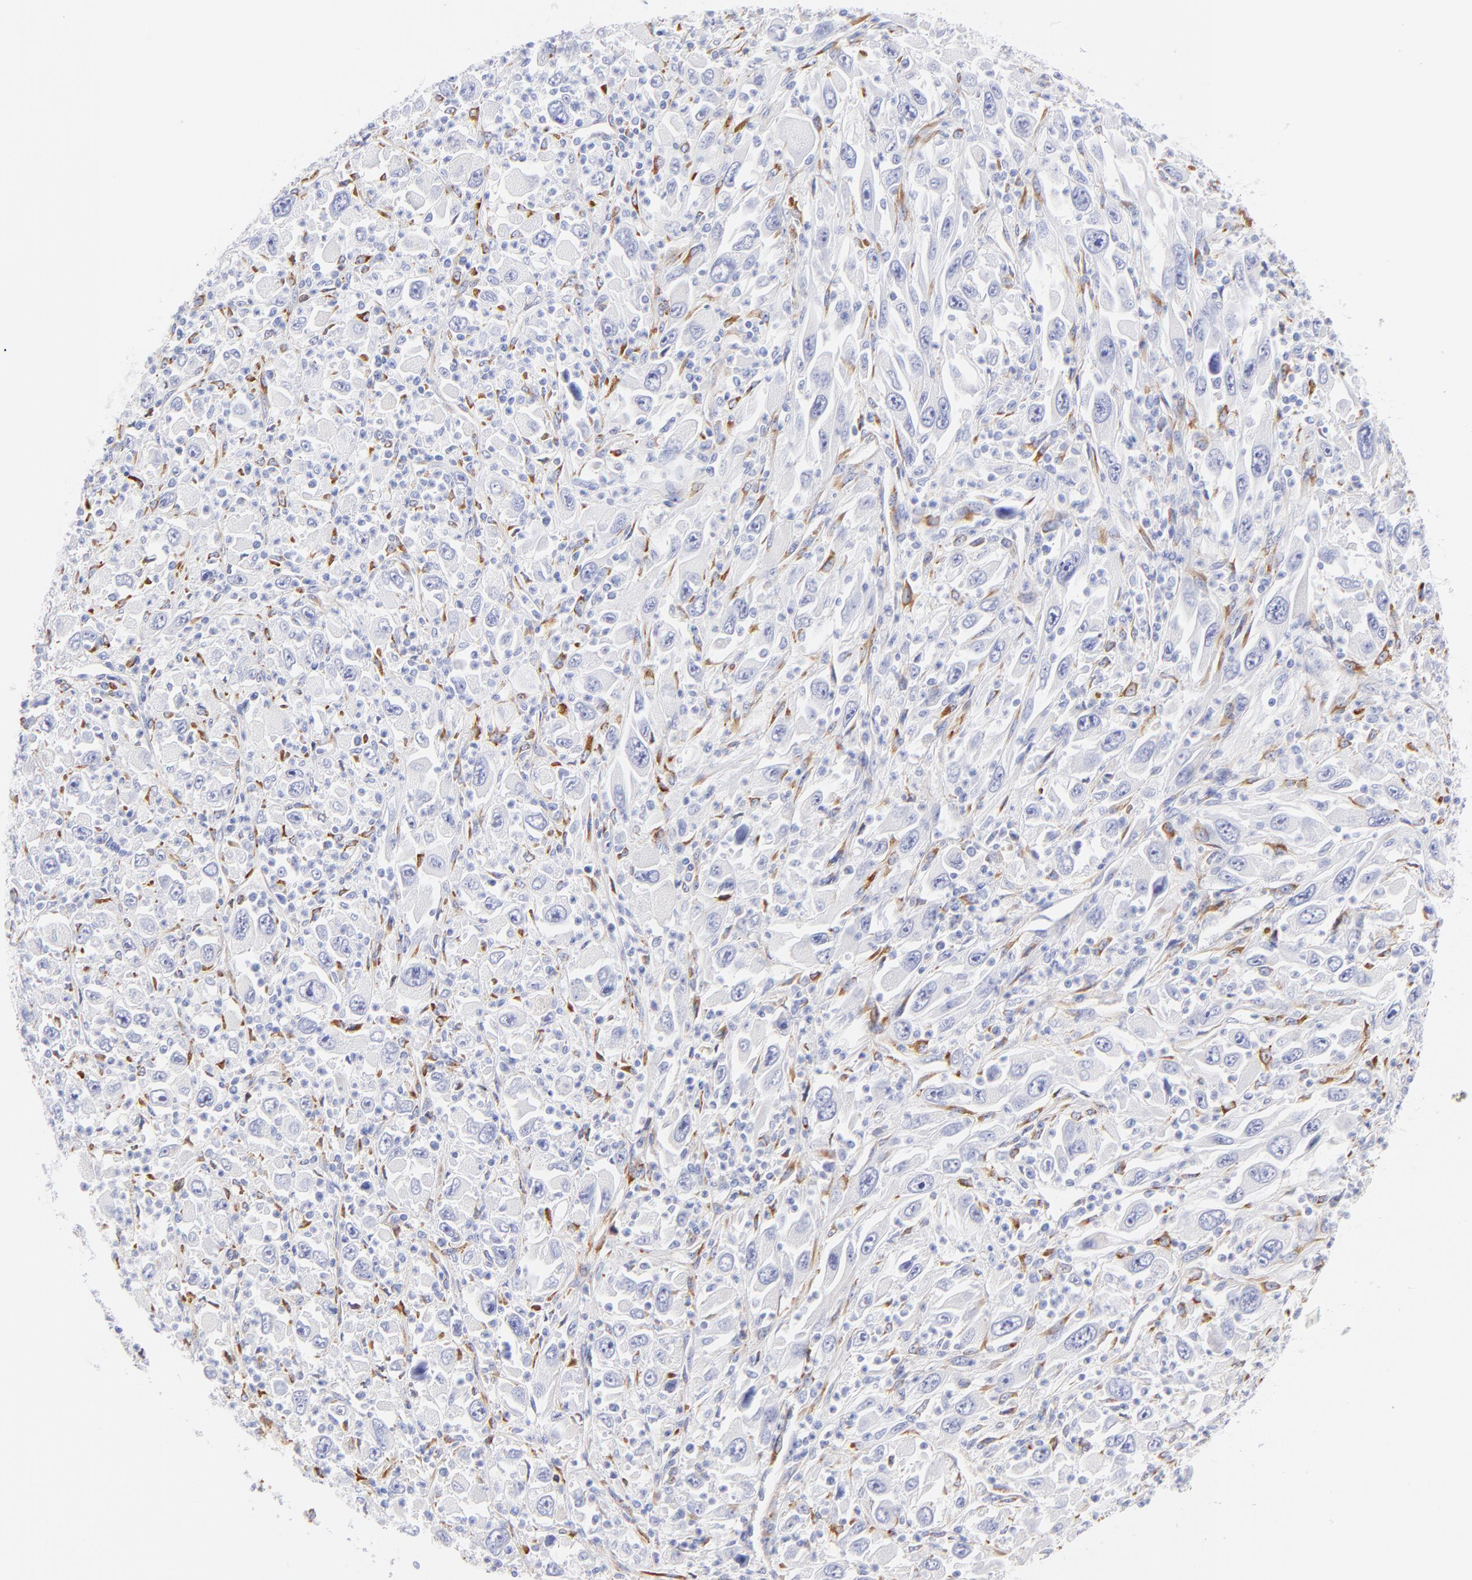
{"staining": {"intensity": "negative", "quantity": "none", "location": "none"}, "tissue": "melanoma", "cell_type": "Tumor cells", "image_type": "cancer", "snomed": [{"axis": "morphology", "description": "Malignant melanoma, Metastatic site"}, {"axis": "topography", "description": "Skin"}], "caption": "Immunohistochemistry (IHC) micrograph of melanoma stained for a protein (brown), which displays no expression in tumor cells. (DAB (3,3'-diaminobenzidine) IHC visualized using brightfield microscopy, high magnification).", "gene": "C1QTNF6", "patient": {"sex": "female", "age": 56}}